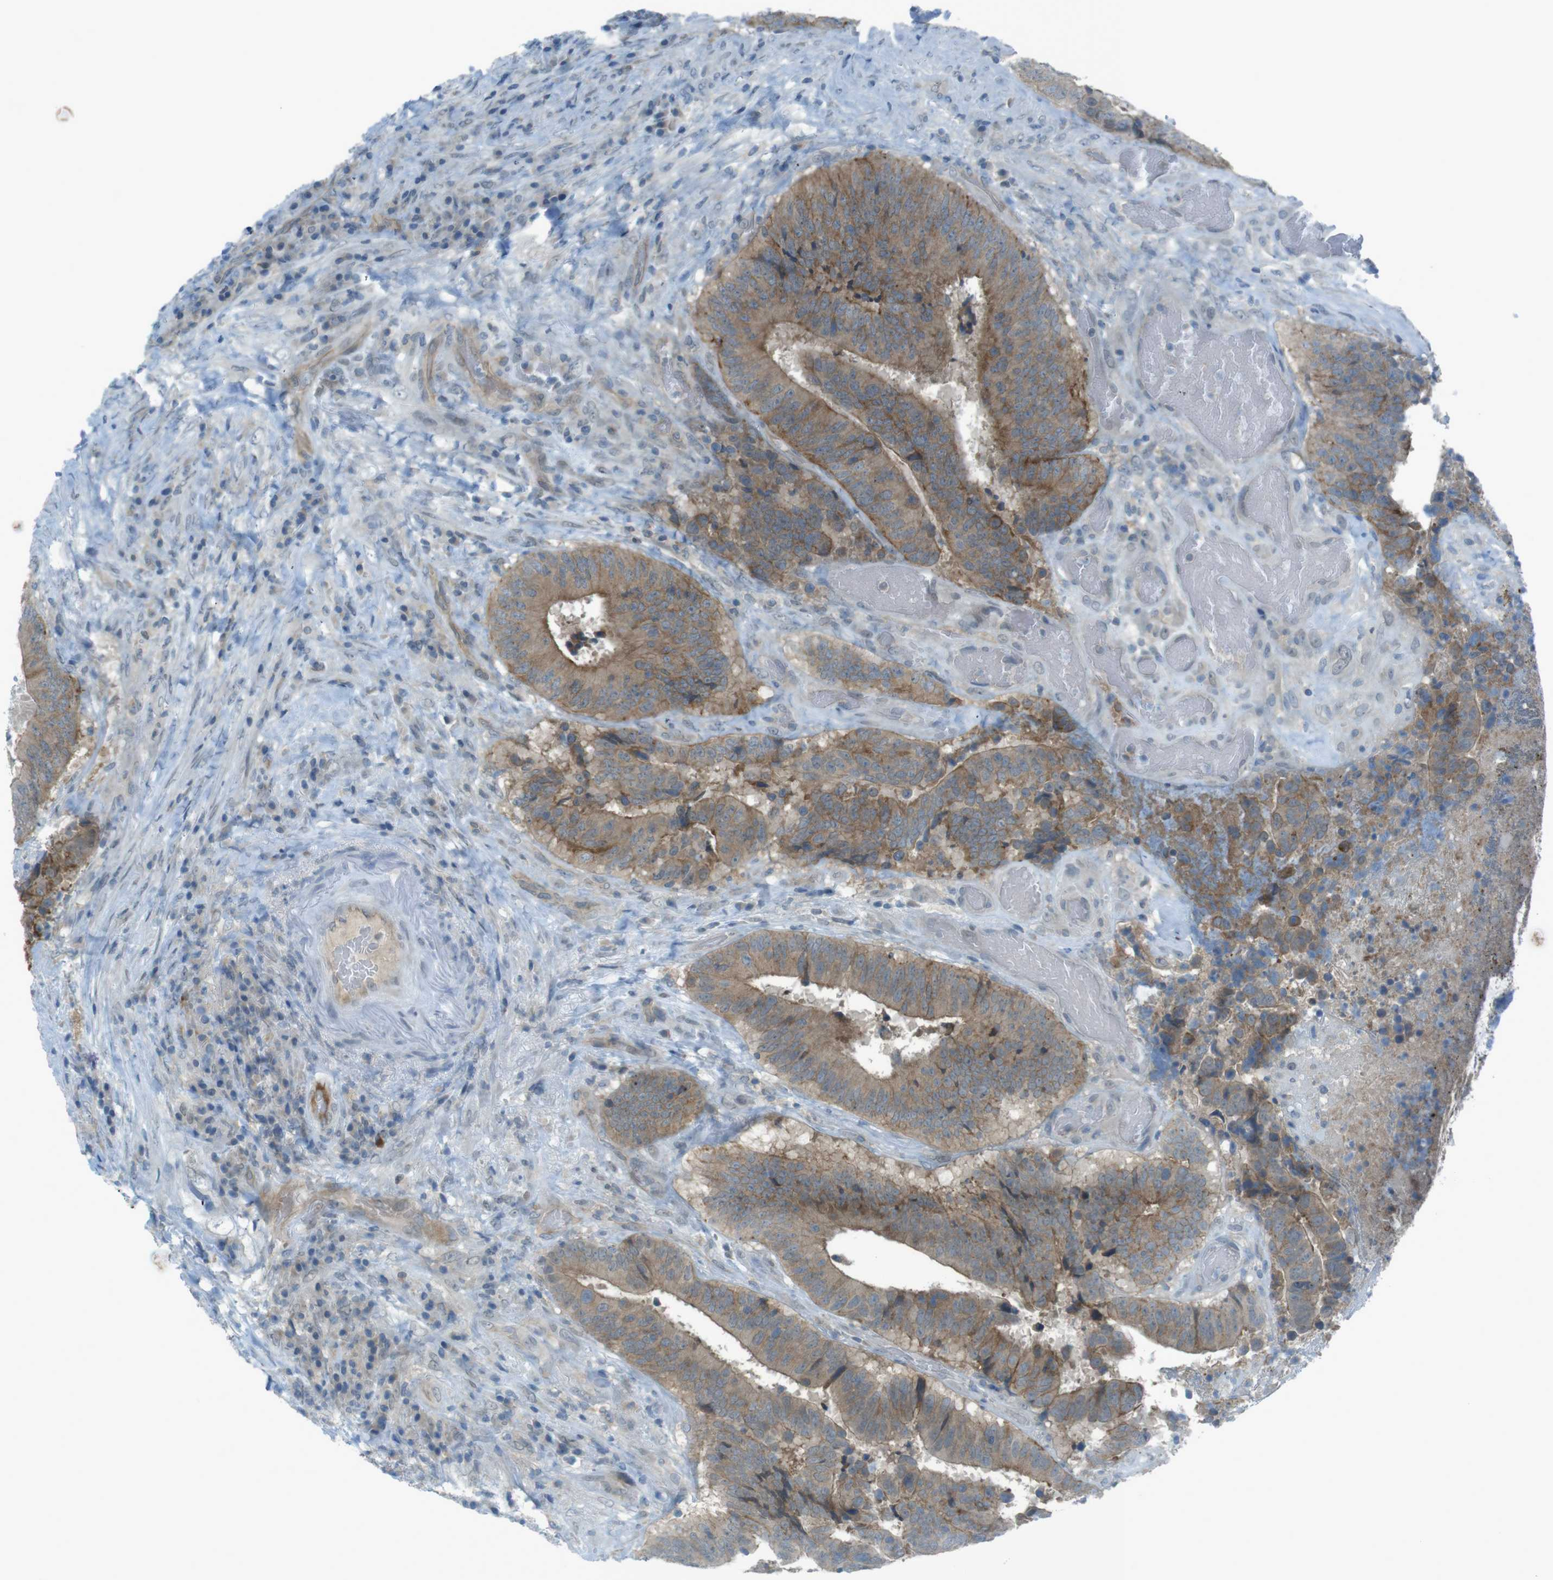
{"staining": {"intensity": "moderate", "quantity": ">75%", "location": "cytoplasmic/membranous"}, "tissue": "colorectal cancer", "cell_type": "Tumor cells", "image_type": "cancer", "snomed": [{"axis": "morphology", "description": "Adenocarcinoma, NOS"}, {"axis": "topography", "description": "Rectum"}], "caption": "This is a micrograph of IHC staining of colorectal adenocarcinoma, which shows moderate staining in the cytoplasmic/membranous of tumor cells.", "gene": "ZDHHC20", "patient": {"sex": "male", "age": 72}}